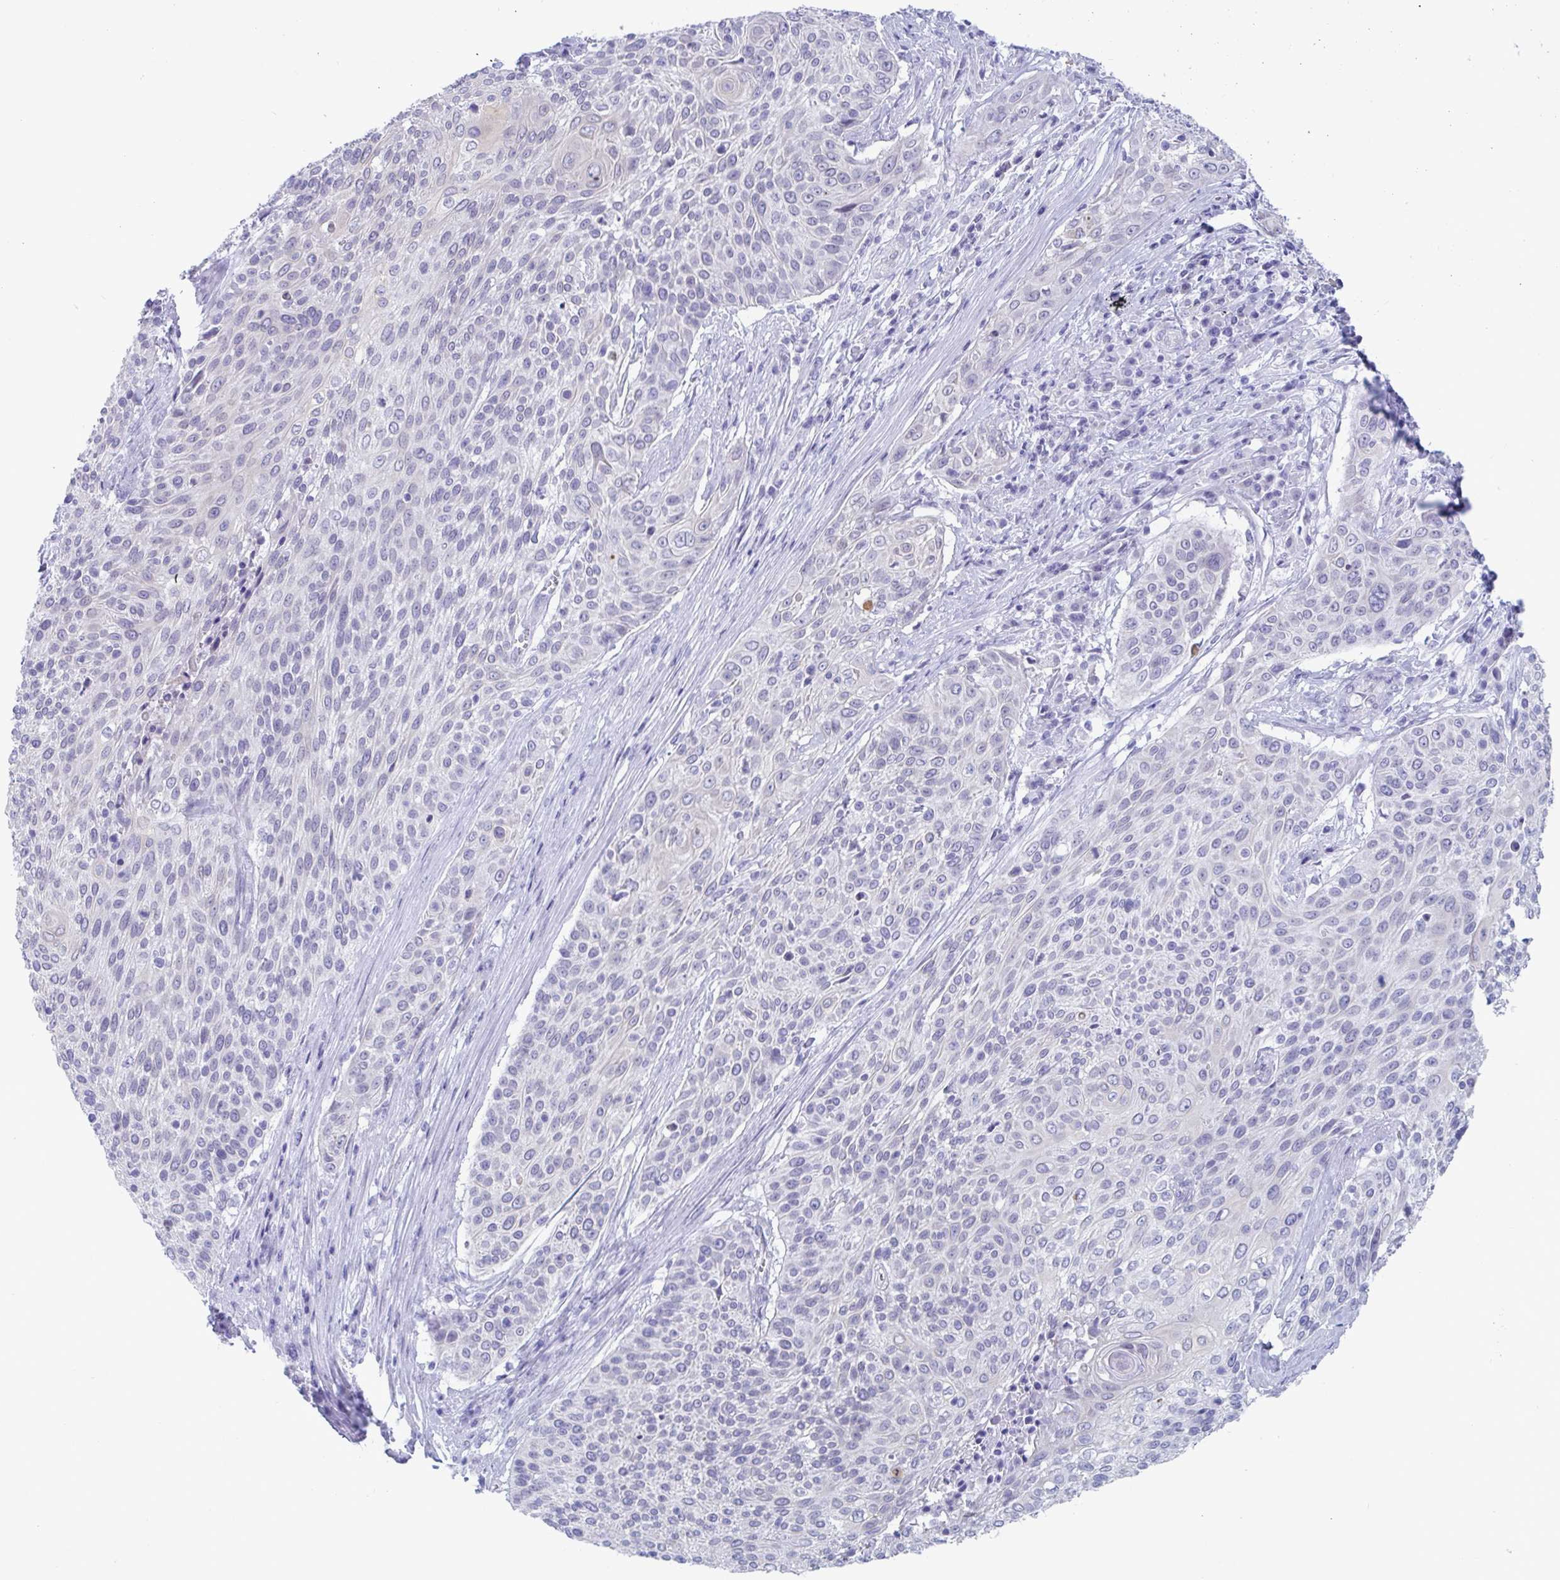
{"staining": {"intensity": "negative", "quantity": "none", "location": "none"}, "tissue": "cervical cancer", "cell_type": "Tumor cells", "image_type": "cancer", "snomed": [{"axis": "morphology", "description": "Squamous cell carcinoma, NOS"}, {"axis": "topography", "description": "Cervix"}], "caption": "The image exhibits no staining of tumor cells in cervical squamous cell carcinoma. The staining was performed using DAB (3,3'-diaminobenzidine) to visualize the protein expression in brown, while the nuclei were stained in blue with hematoxylin (Magnification: 20x).", "gene": "CDX4", "patient": {"sex": "female", "age": 31}}